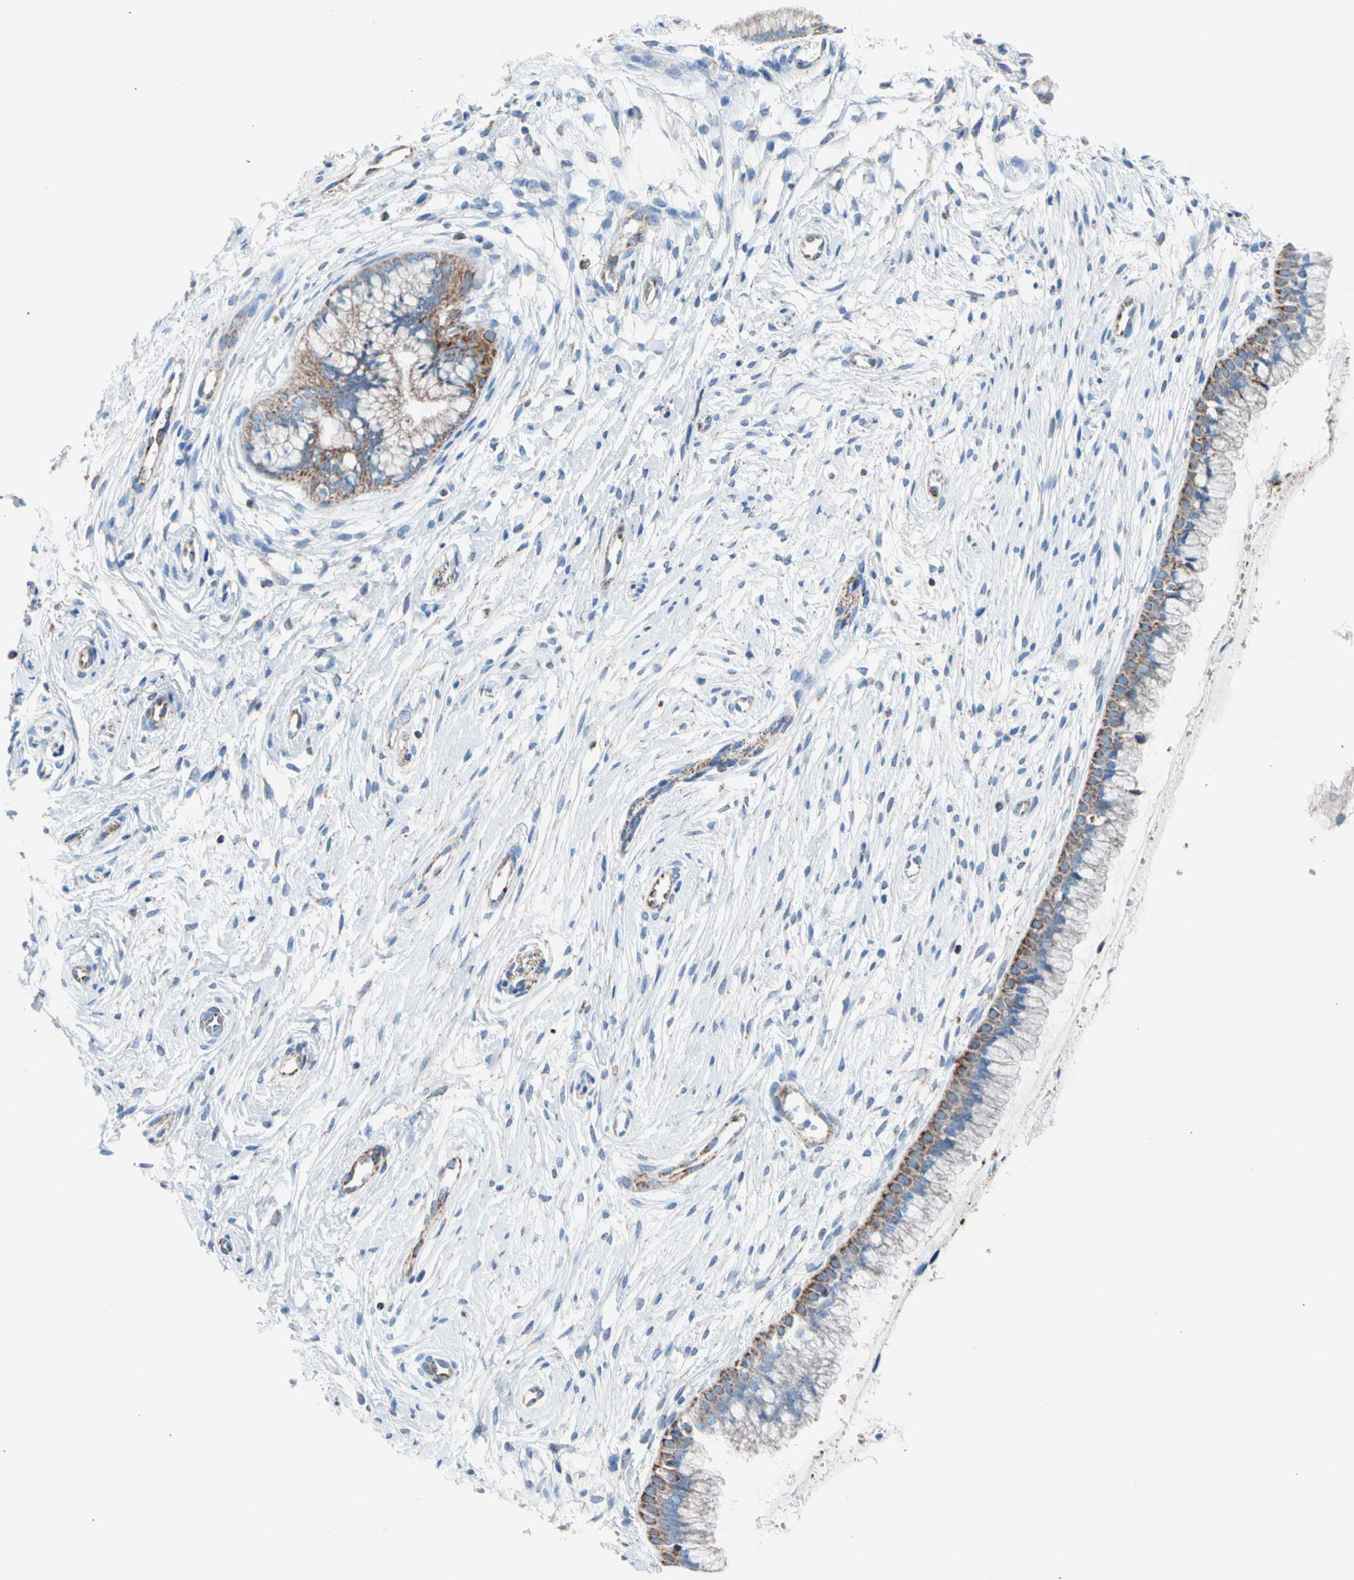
{"staining": {"intensity": "strong", "quantity": ">75%", "location": "cytoplasmic/membranous"}, "tissue": "cervix", "cell_type": "Glandular cells", "image_type": "normal", "snomed": [{"axis": "morphology", "description": "Normal tissue, NOS"}, {"axis": "topography", "description": "Cervix"}], "caption": "Strong cytoplasmic/membranous protein expression is seen in approximately >75% of glandular cells in cervix. The protein of interest is shown in brown color, while the nuclei are stained blue.", "gene": "HK1", "patient": {"sex": "female", "age": 39}}